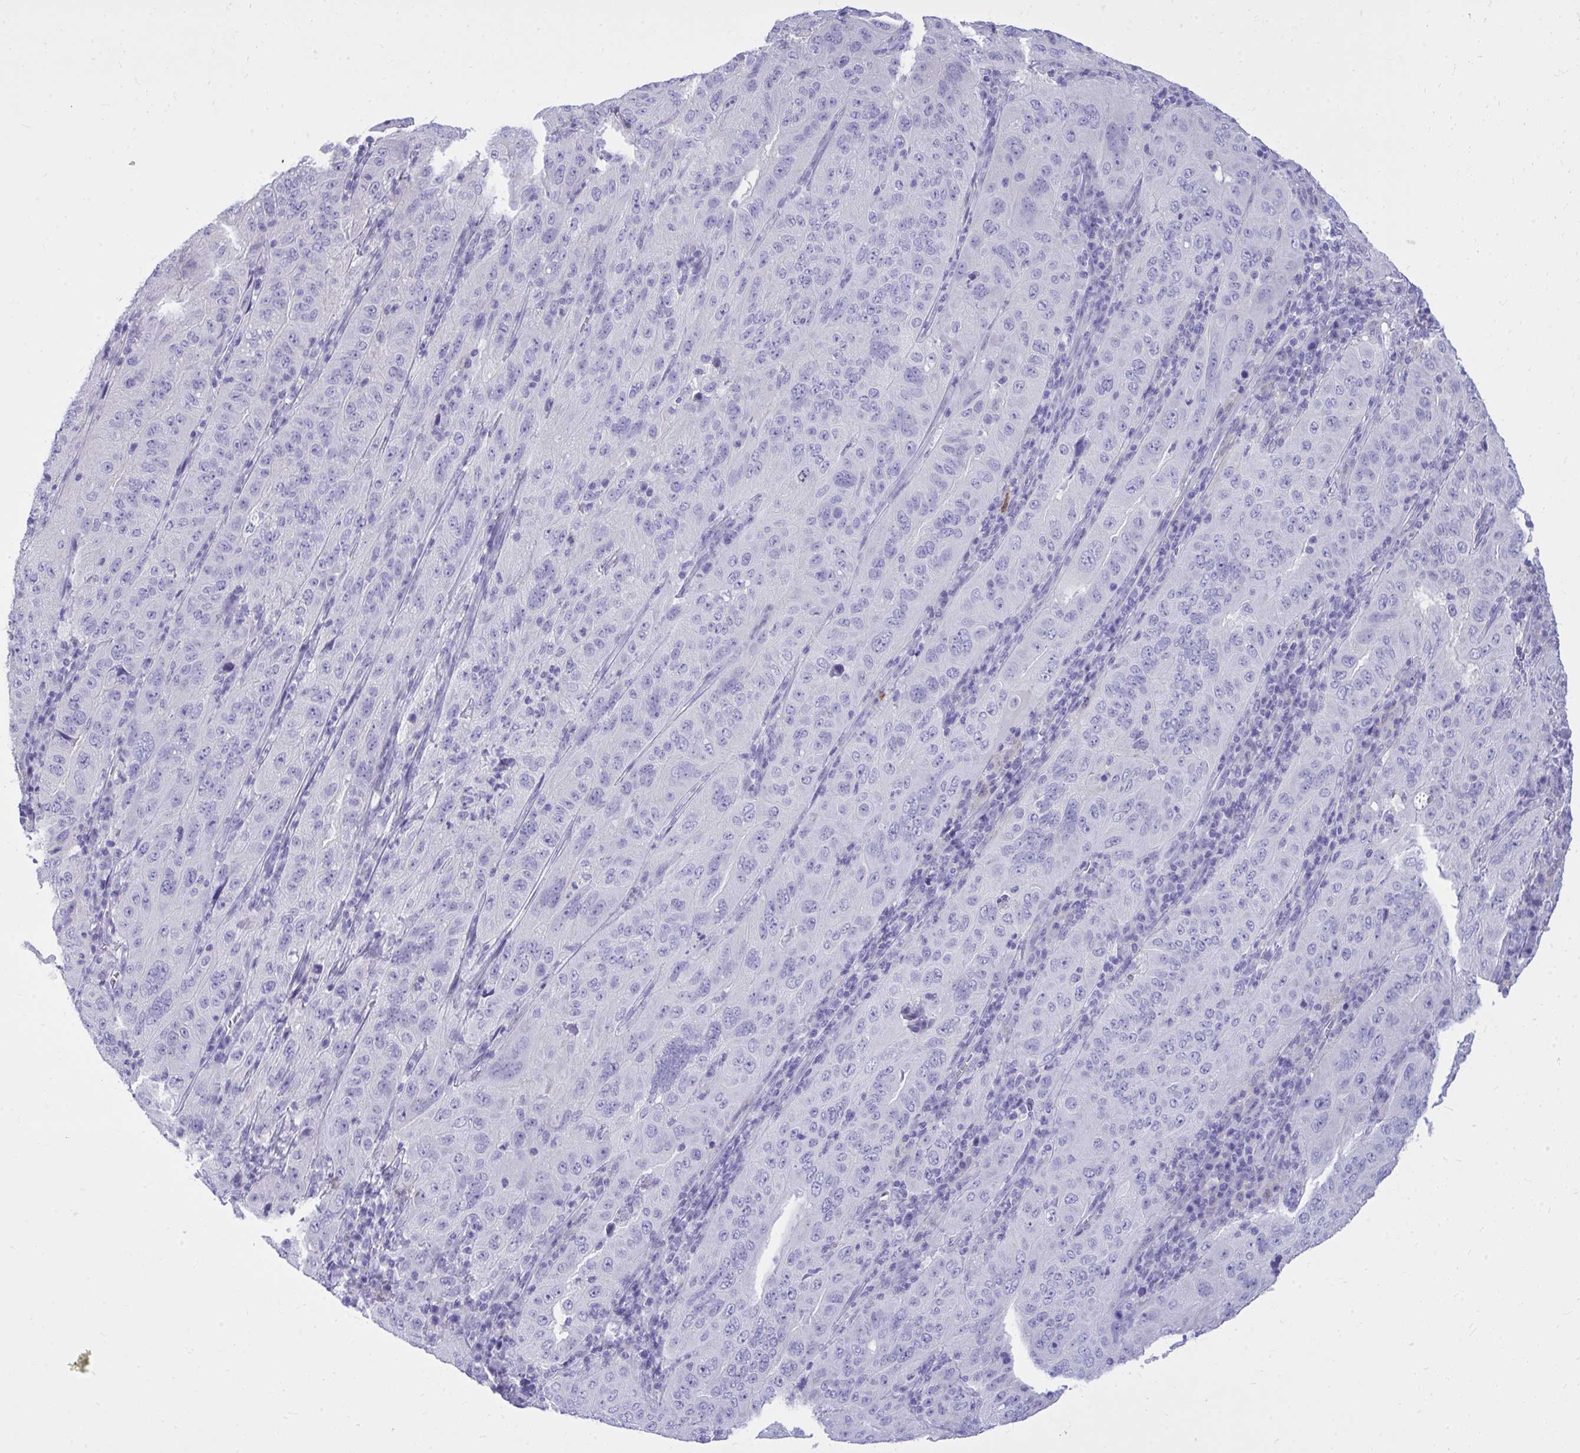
{"staining": {"intensity": "negative", "quantity": "none", "location": "none"}, "tissue": "pancreatic cancer", "cell_type": "Tumor cells", "image_type": "cancer", "snomed": [{"axis": "morphology", "description": "Adenocarcinoma, NOS"}, {"axis": "topography", "description": "Pancreas"}], "caption": "This is a micrograph of immunohistochemistry staining of pancreatic cancer (adenocarcinoma), which shows no positivity in tumor cells.", "gene": "PSD", "patient": {"sex": "male", "age": 63}}